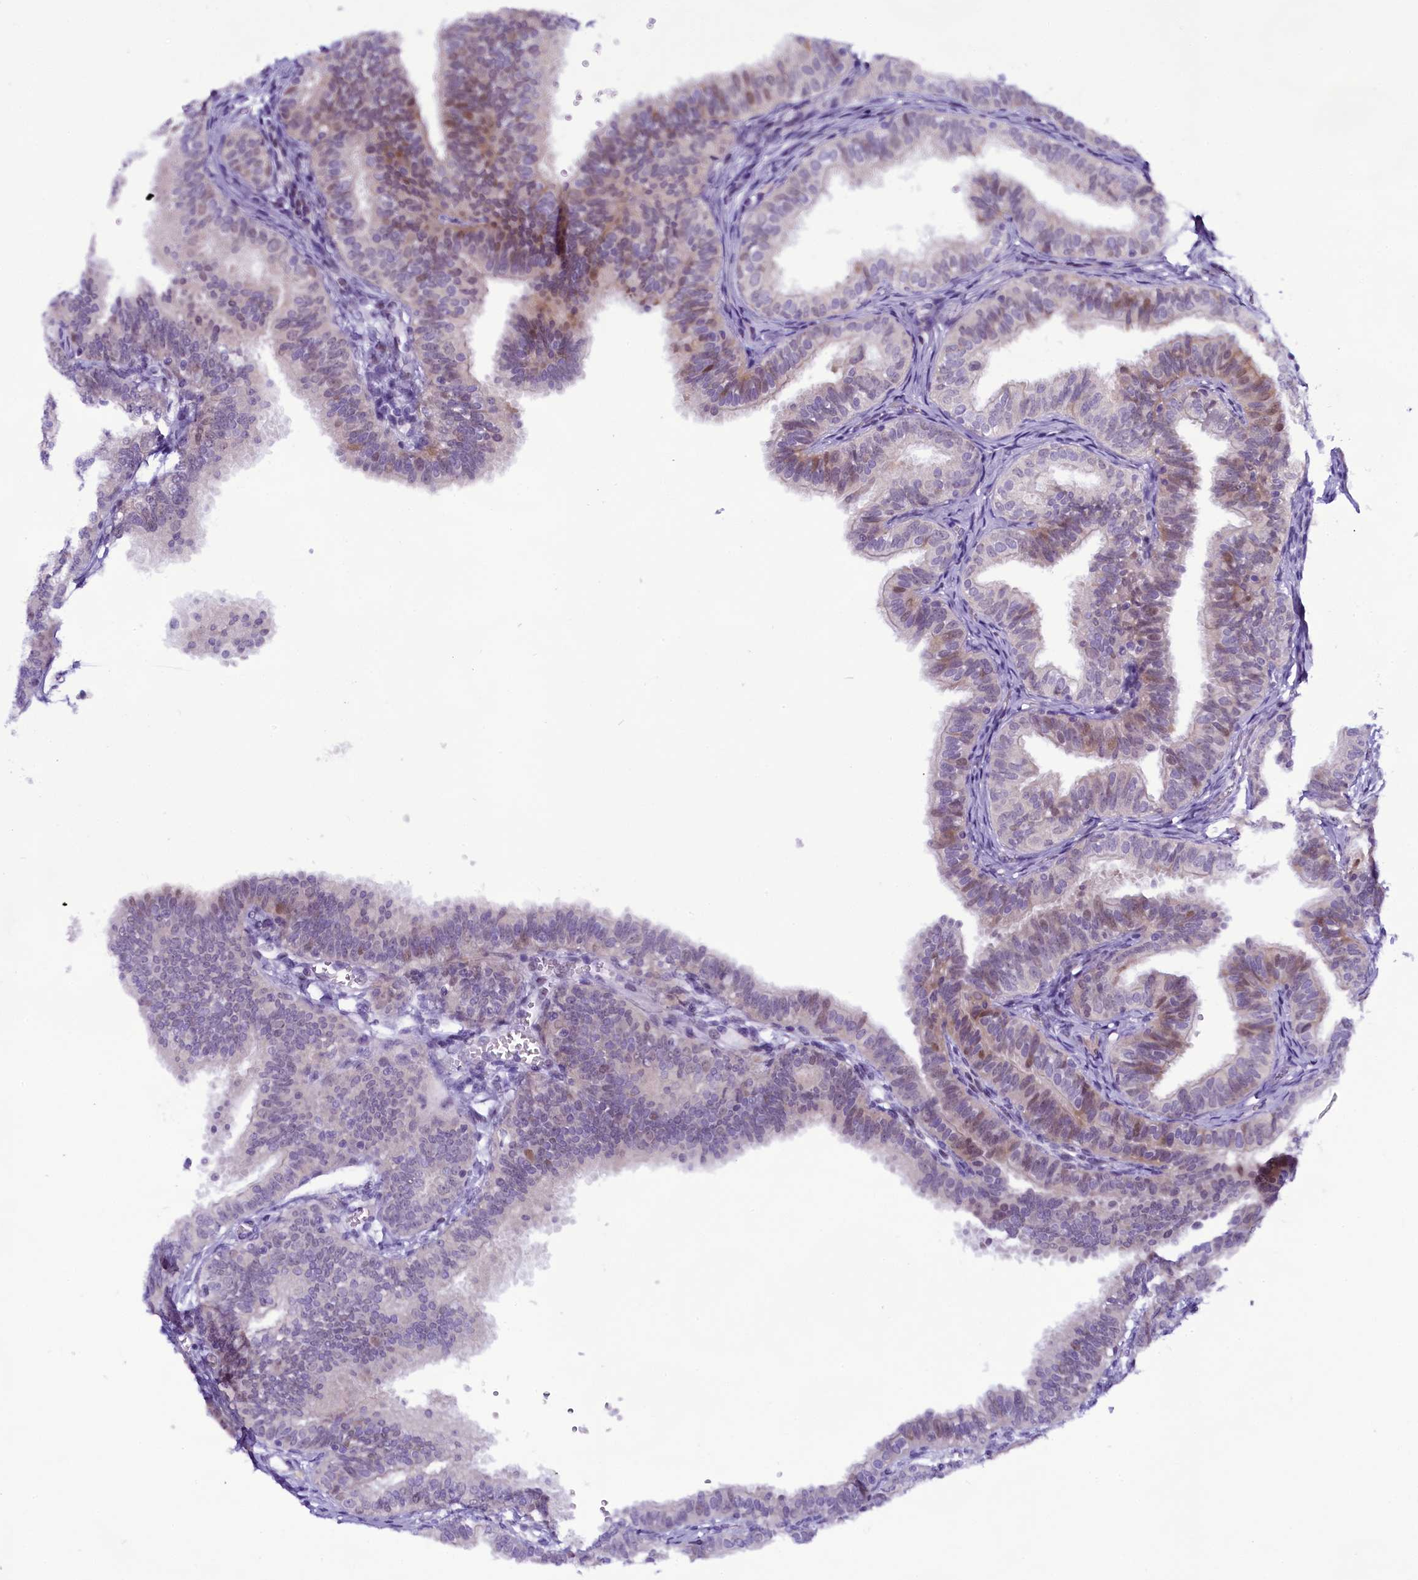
{"staining": {"intensity": "weak", "quantity": "<25%", "location": "nuclear"}, "tissue": "fallopian tube", "cell_type": "Glandular cells", "image_type": "normal", "snomed": [{"axis": "morphology", "description": "Normal tissue, NOS"}, {"axis": "topography", "description": "Fallopian tube"}], "caption": "Histopathology image shows no protein positivity in glandular cells of benign fallopian tube. The staining is performed using DAB (3,3'-diaminobenzidine) brown chromogen with nuclei counter-stained in using hematoxylin.", "gene": "CCDC106", "patient": {"sex": "female", "age": 35}}